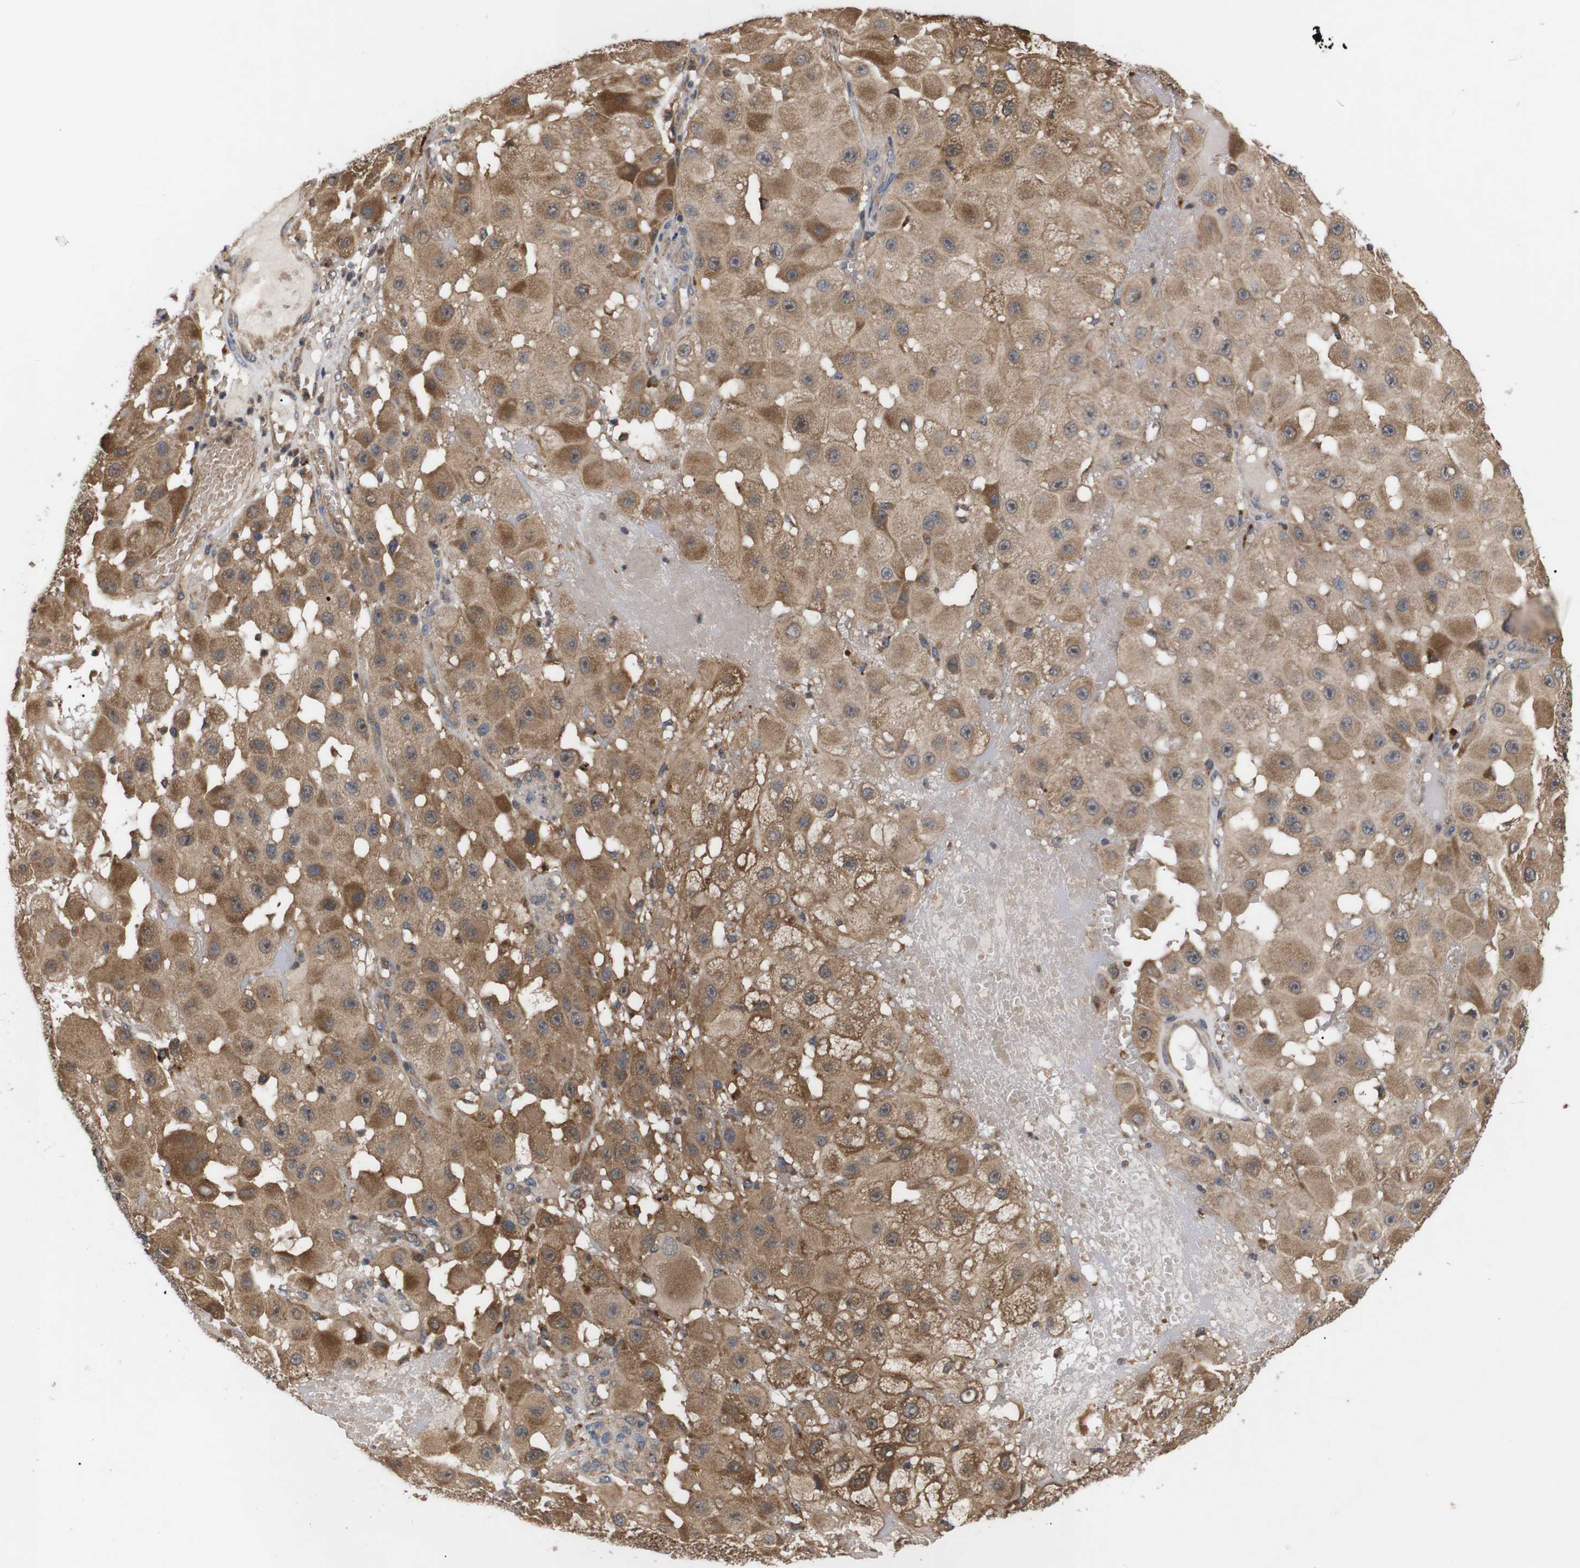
{"staining": {"intensity": "moderate", "quantity": ">75%", "location": "cytoplasmic/membranous"}, "tissue": "melanoma", "cell_type": "Tumor cells", "image_type": "cancer", "snomed": [{"axis": "morphology", "description": "Malignant melanoma, NOS"}, {"axis": "topography", "description": "Skin"}], "caption": "DAB immunohistochemical staining of human malignant melanoma demonstrates moderate cytoplasmic/membranous protein positivity in about >75% of tumor cells.", "gene": "DDR1", "patient": {"sex": "female", "age": 81}}